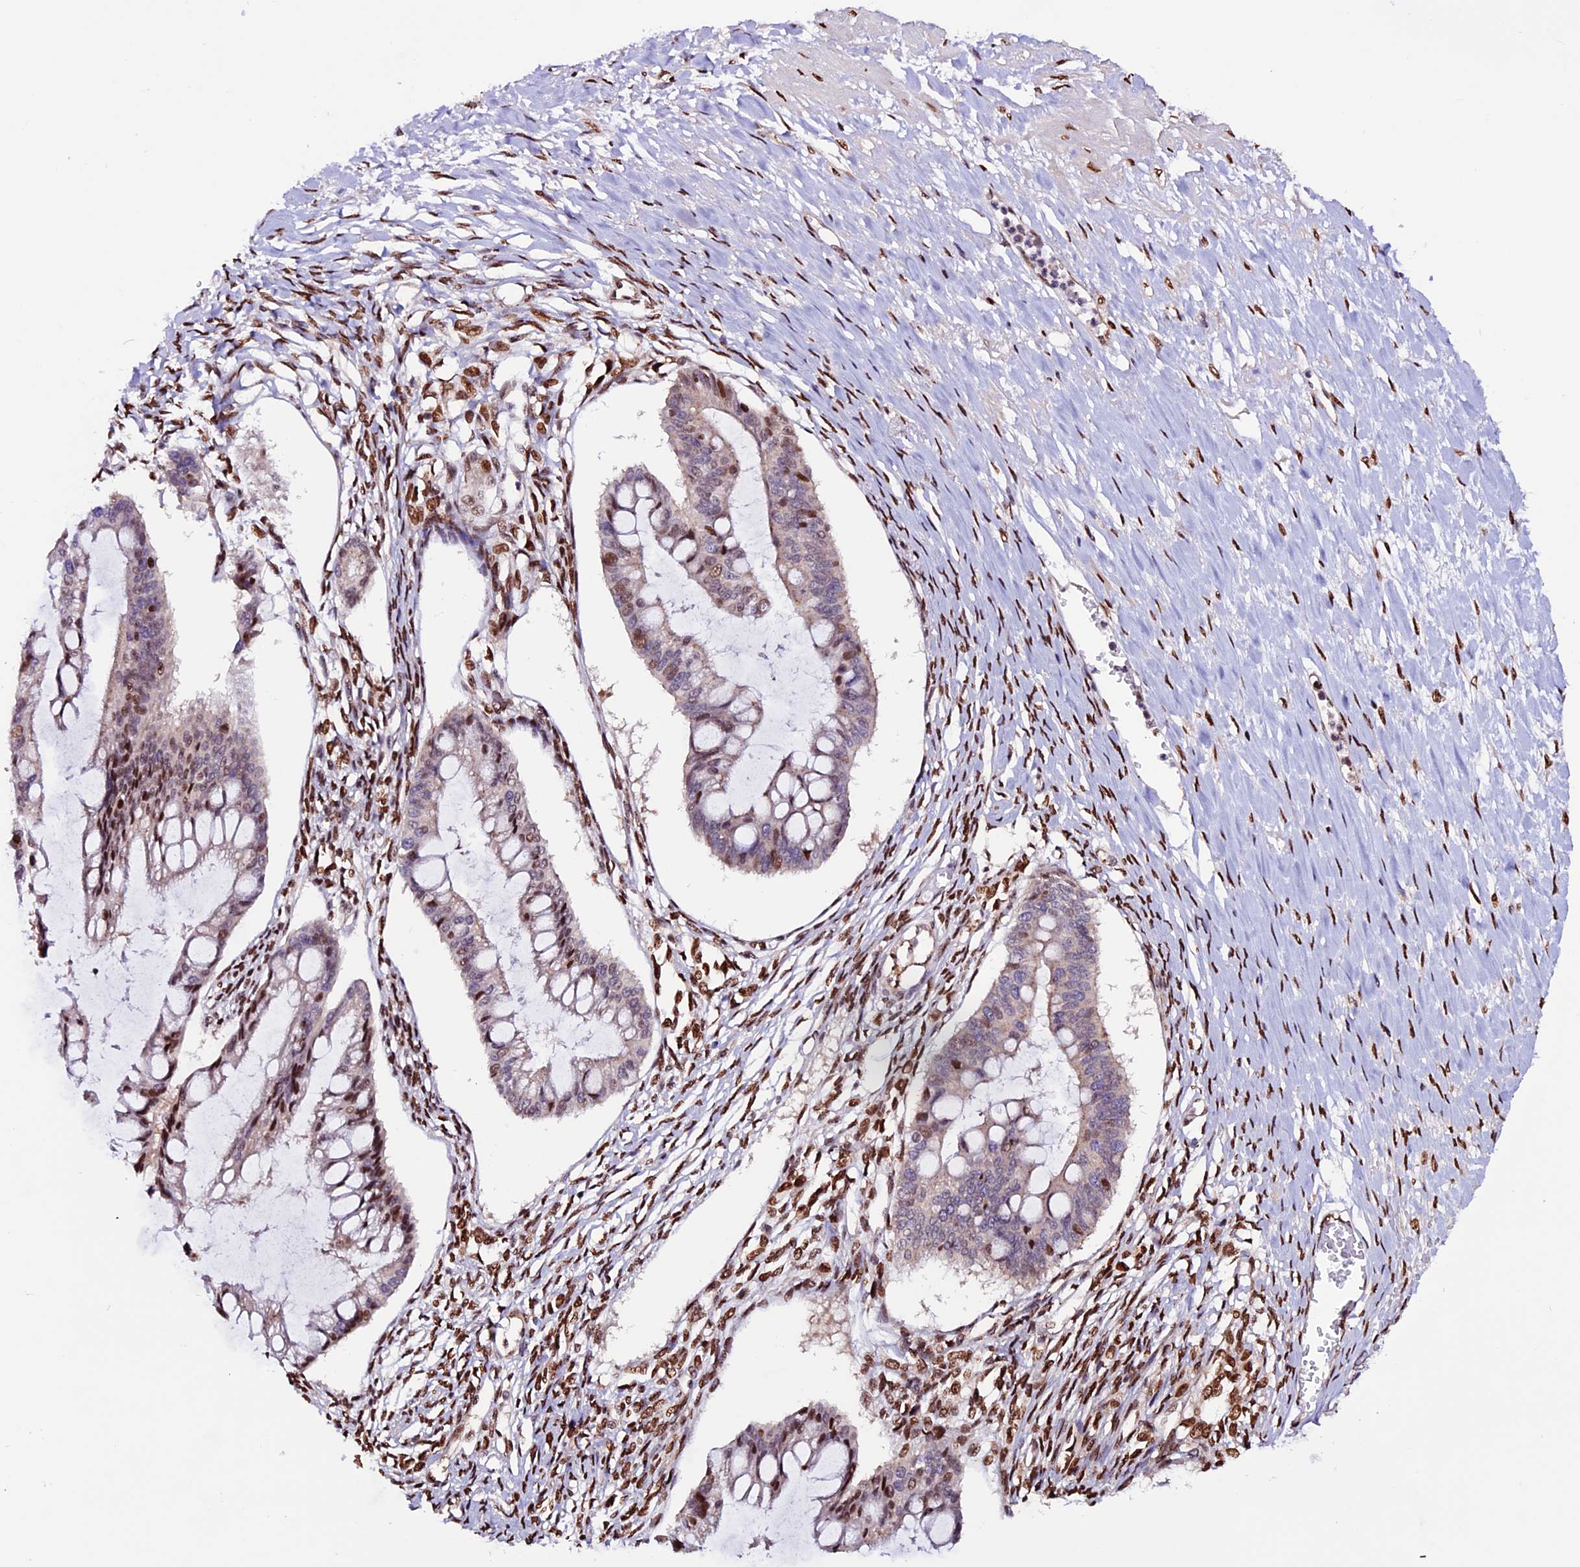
{"staining": {"intensity": "moderate", "quantity": "25%-75%", "location": "nuclear"}, "tissue": "ovarian cancer", "cell_type": "Tumor cells", "image_type": "cancer", "snomed": [{"axis": "morphology", "description": "Cystadenocarcinoma, mucinous, NOS"}, {"axis": "topography", "description": "Ovary"}], "caption": "About 25%-75% of tumor cells in human ovarian cancer reveal moderate nuclear protein staining as visualized by brown immunohistochemical staining.", "gene": "RINL", "patient": {"sex": "female", "age": 73}}